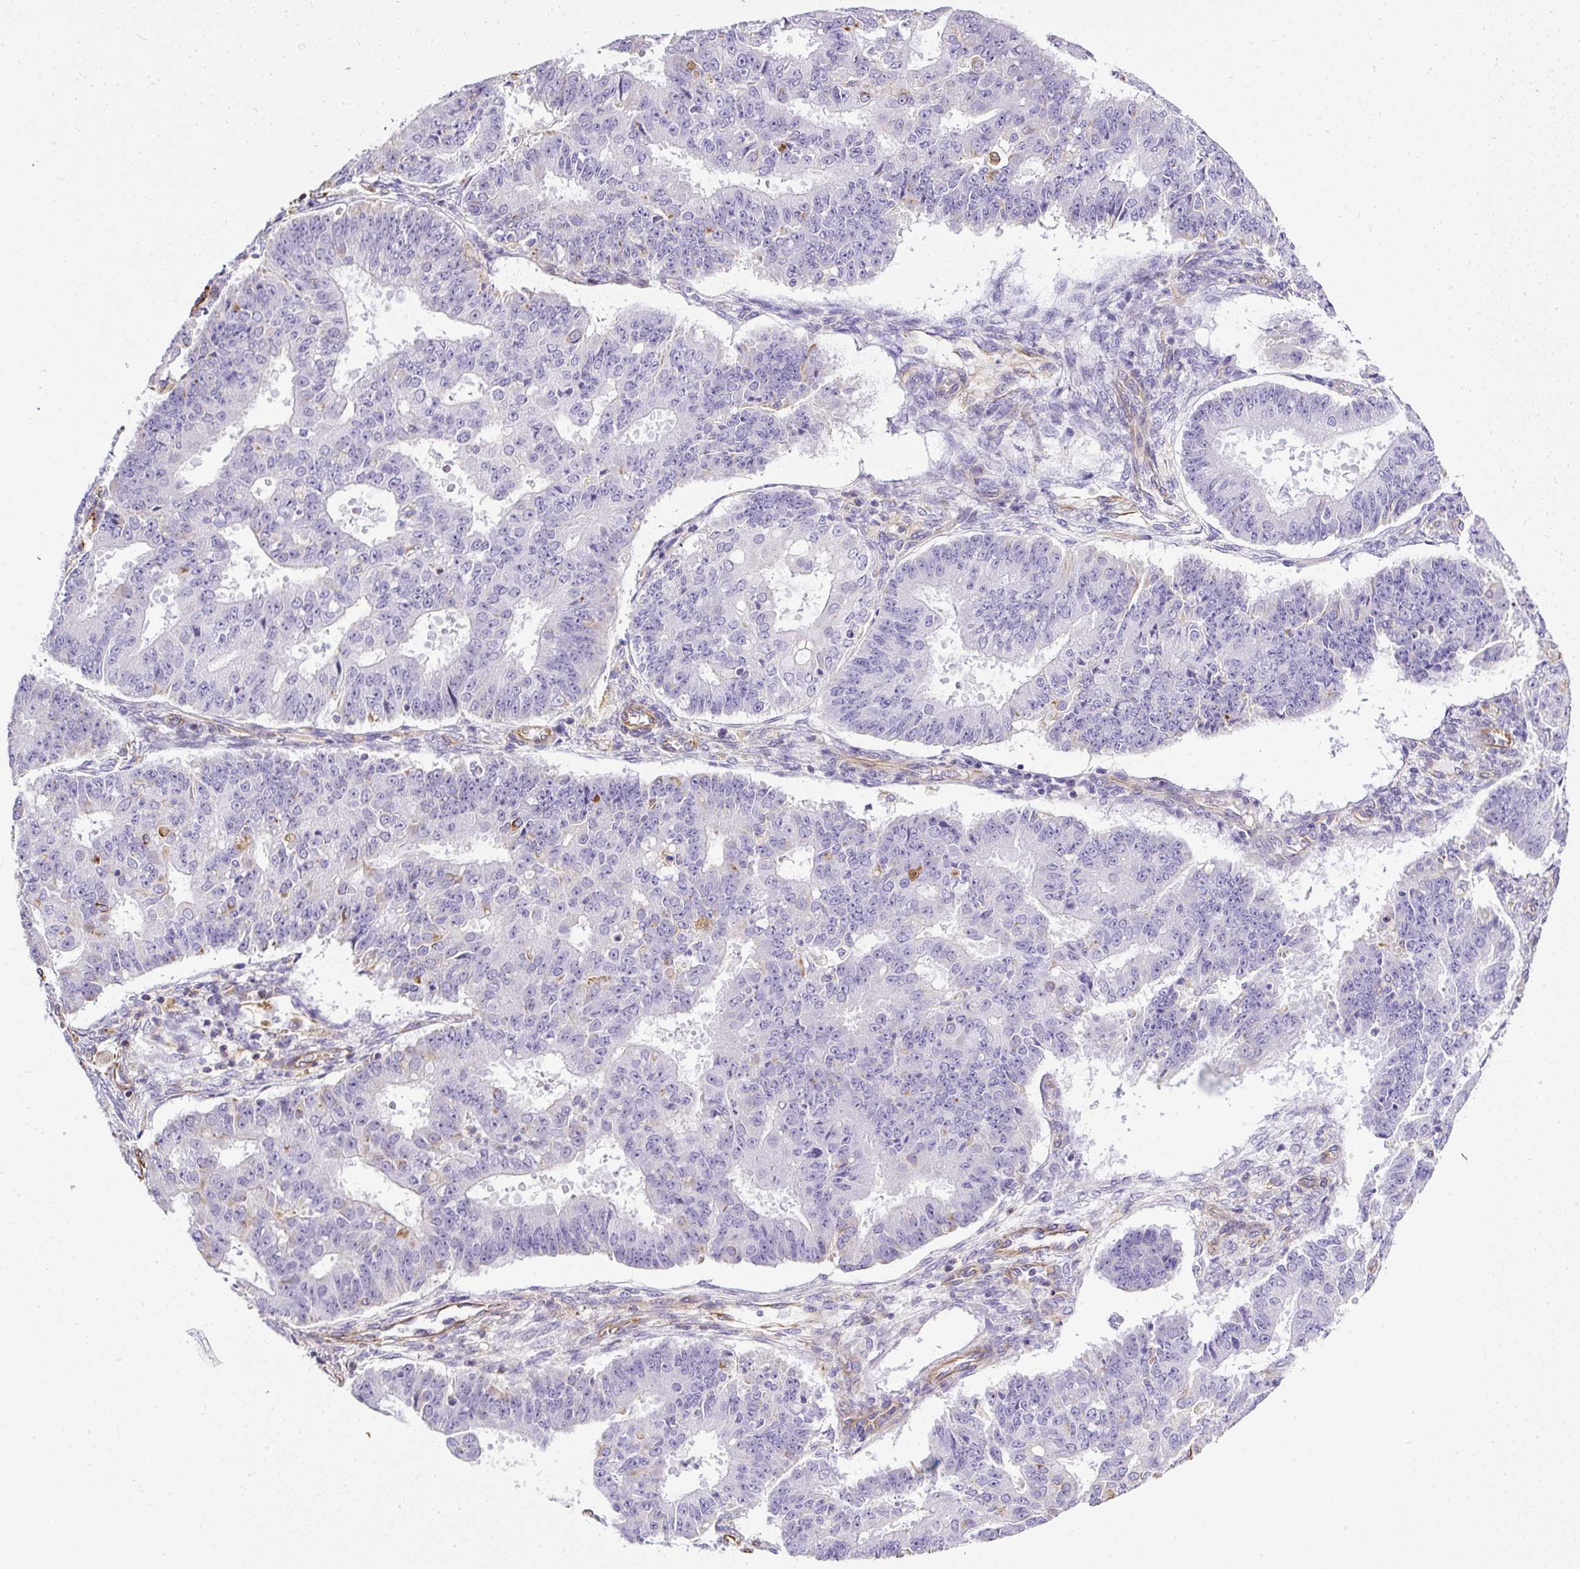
{"staining": {"intensity": "negative", "quantity": "none", "location": "none"}, "tissue": "ovarian cancer", "cell_type": "Tumor cells", "image_type": "cancer", "snomed": [{"axis": "morphology", "description": "Carcinoma, endometroid"}, {"axis": "topography", "description": "Appendix"}, {"axis": "topography", "description": "Ovary"}], "caption": "There is no significant positivity in tumor cells of ovarian cancer.", "gene": "PLS1", "patient": {"sex": "female", "age": 42}}